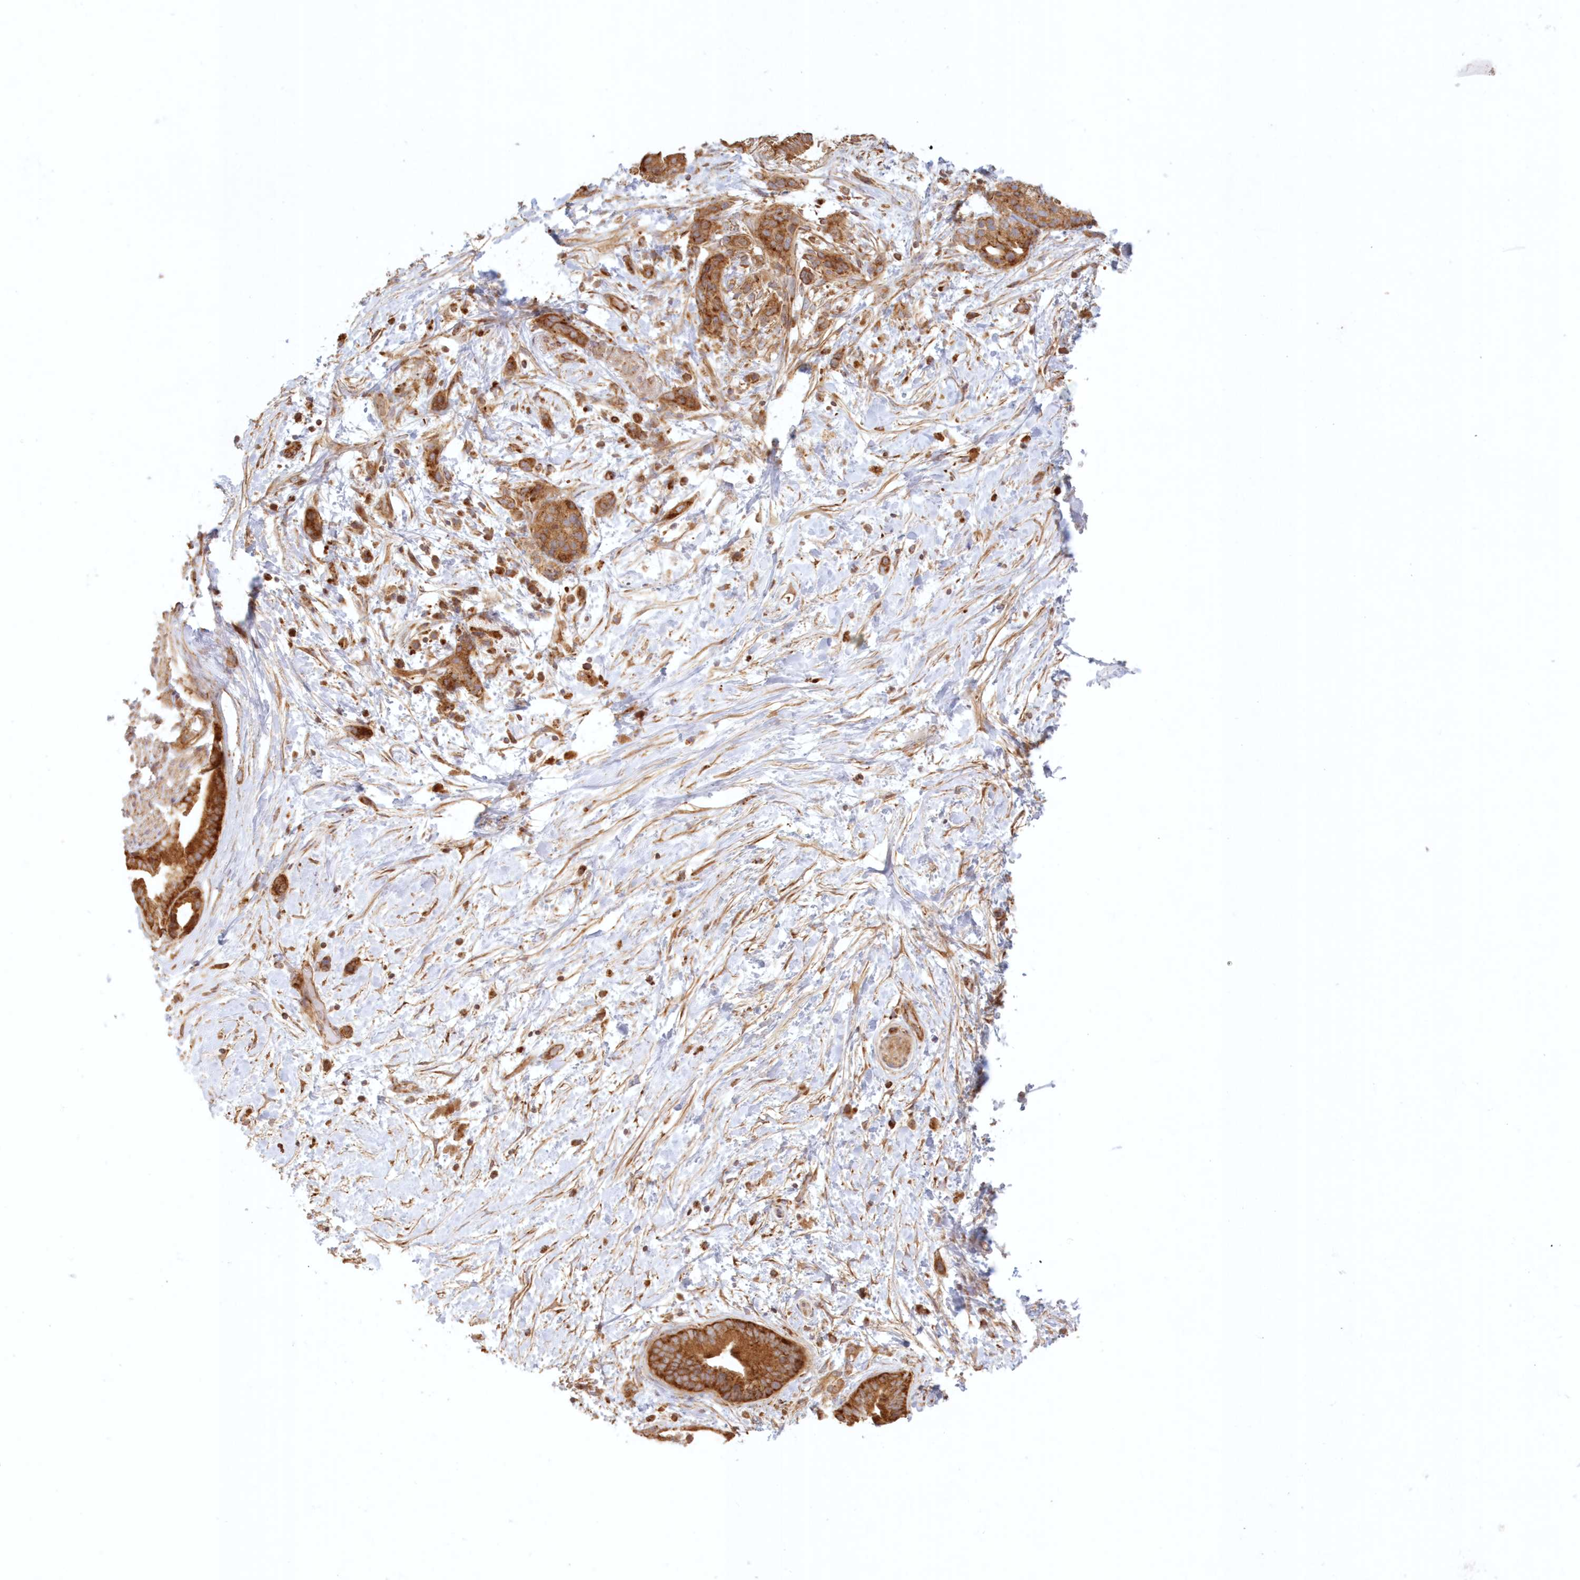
{"staining": {"intensity": "strong", "quantity": ">75%", "location": "cytoplasmic/membranous"}, "tissue": "pancreatic cancer", "cell_type": "Tumor cells", "image_type": "cancer", "snomed": [{"axis": "morphology", "description": "Normal tissue, NOS"}, {"axis": "morphology", "description": "Adenocarcinoma, NOS"}, {"axis": "topography", "description": "Pancreas"}, {"axis": "topography", "description": "Peripheral nerve tissue"}], "caption": "Protein expression by immunohistochemistry (IHC) shows strong cytoplasmic/membranous positivity in about >75% of tumor cells in pancreatic adenocarcinoma.", "gene": "KIAA0232", "patient": {"sex": "female", "age": 63}}